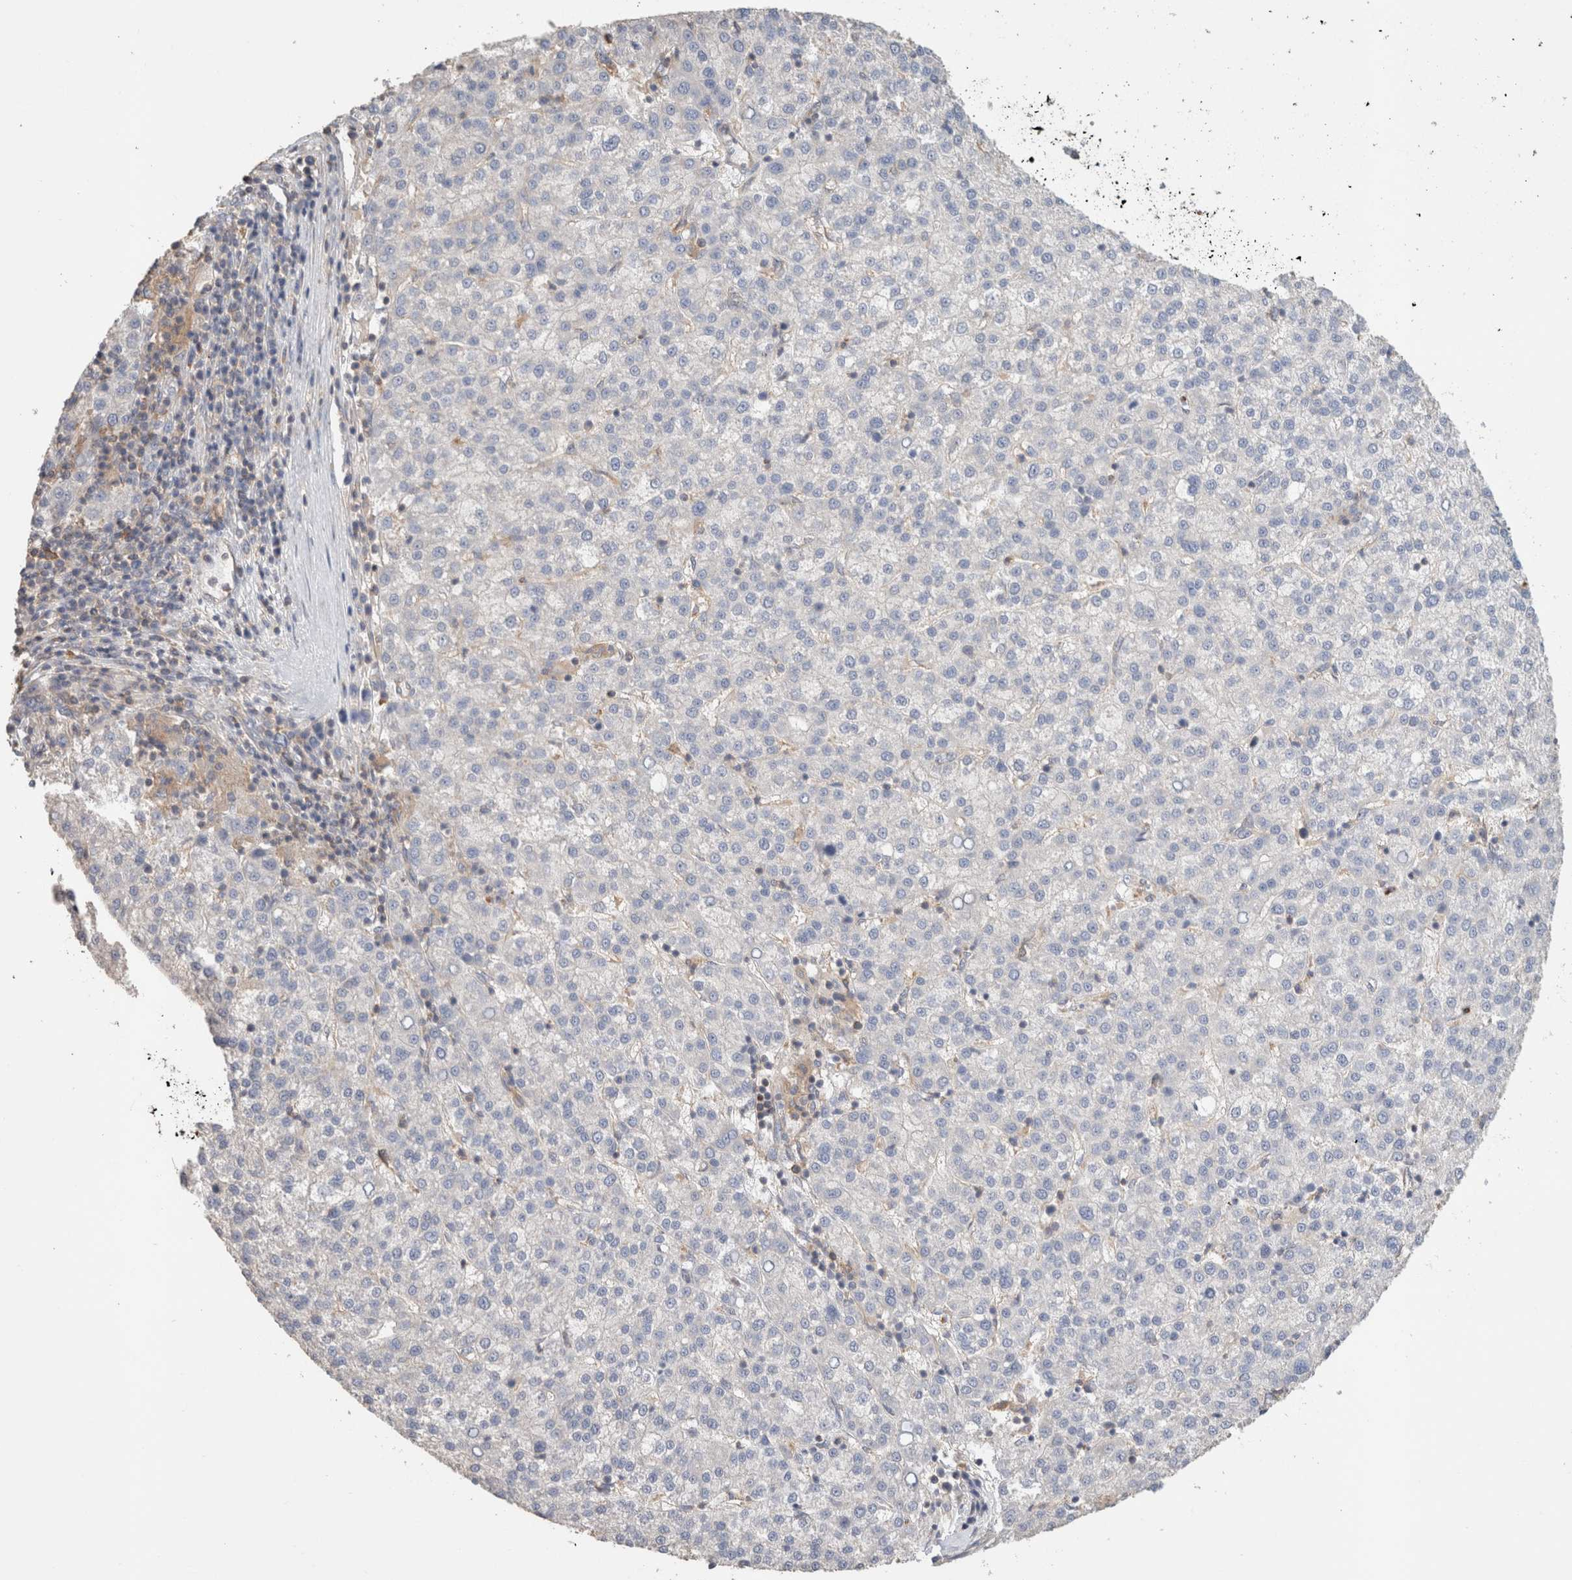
{"staining": {"intensity": "negative", "quantity": "none", "location": "none"}, "tissue": "liver cancer", "cell_type": "Tumor cells", "image_type": "cancer", "snomed": [{"axis": "morphology", "description": "Carcinoma, Hepatocellular, NOS"}, {"axis": "topography", "description": "Liver"}], "caption": "DAB (3,3'-diaminobenzidine) immunohistochemical staining of human liver hepatocellular carcinoma shows no significant expression in tumor cells.", "gene": "CFAP418", "patient": {"sex": "female", "age": 58}}